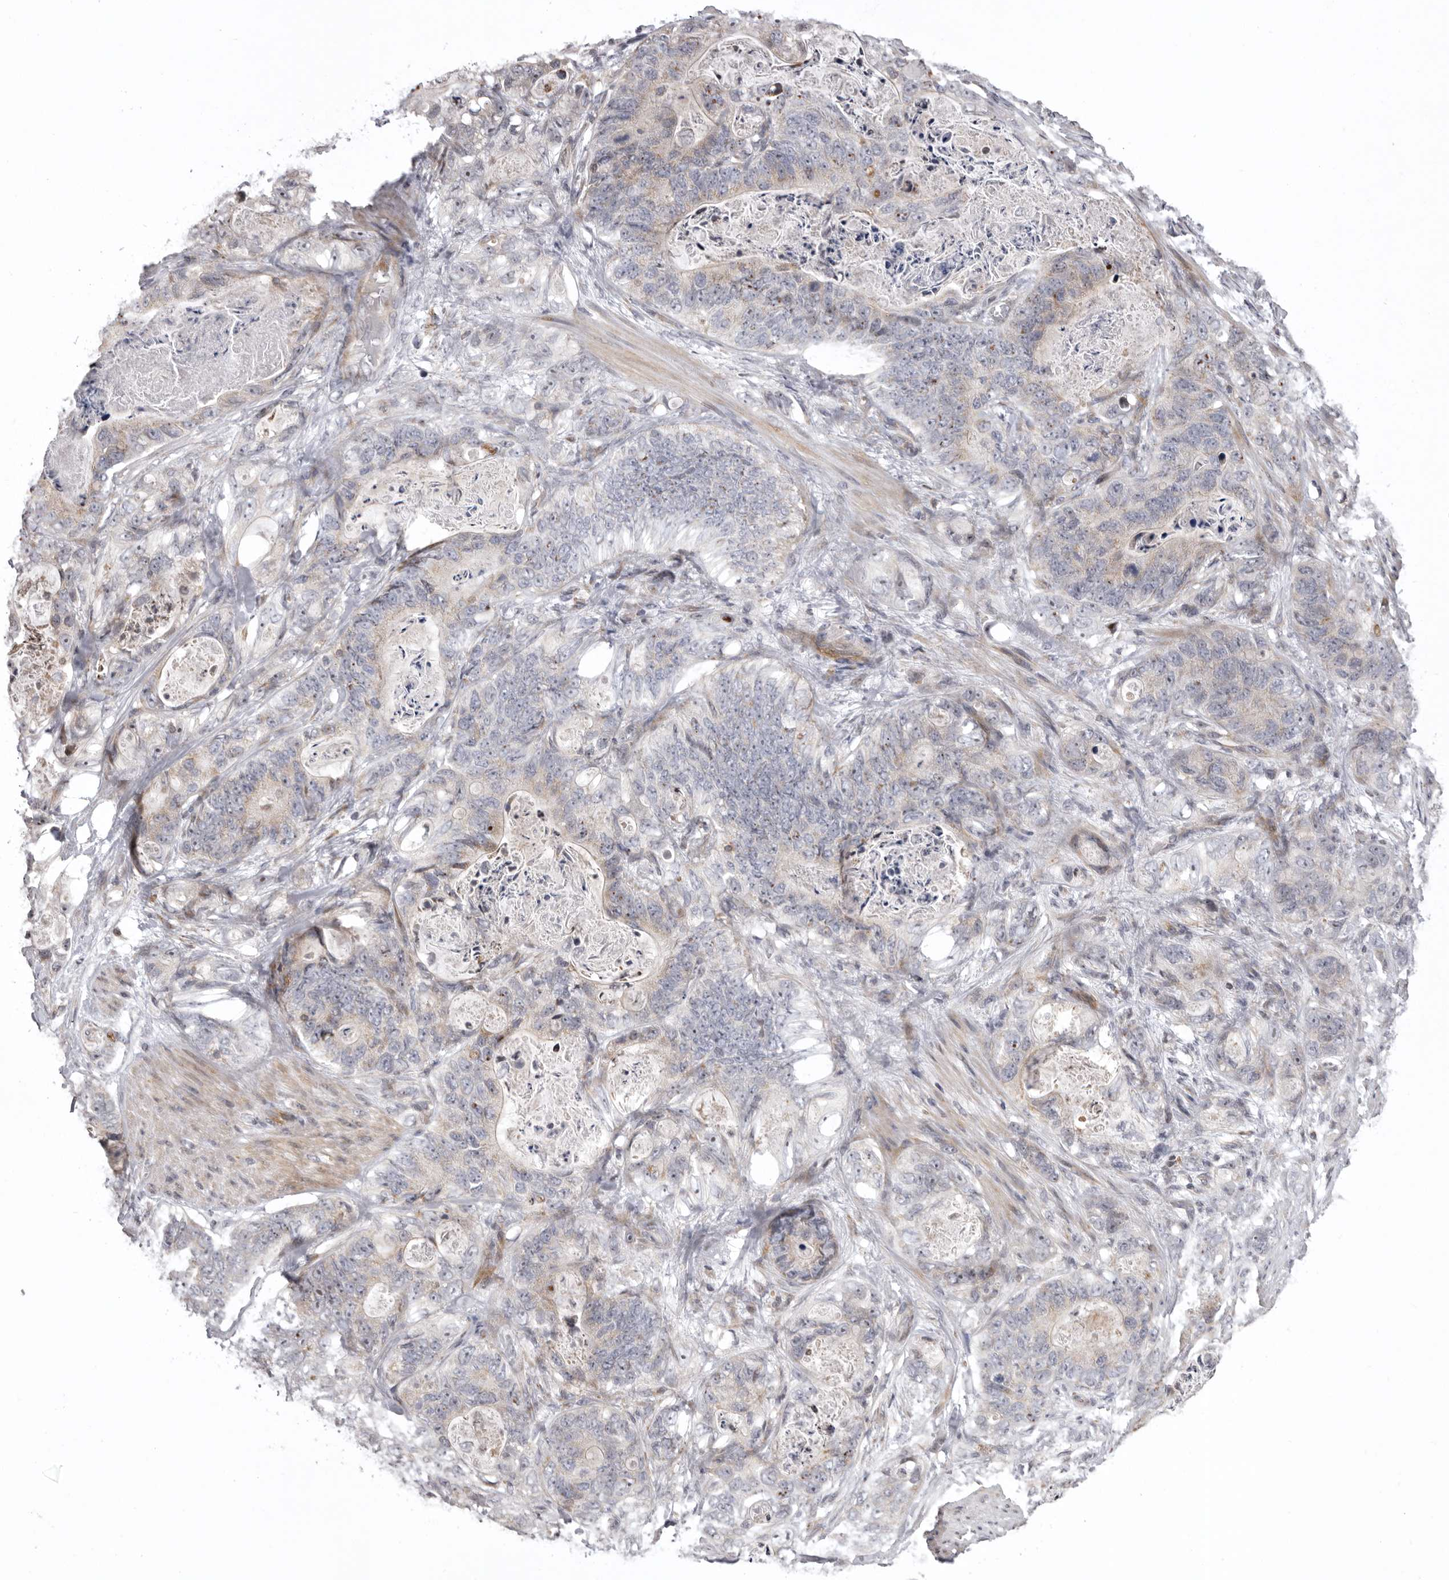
{"staining": {"intensity": "weak", "quantity": "<25%", "location": "cytoplasmic/membranous"}, "tissue": "stomach cancer", "cell_type": "Tumor cells", "image_type": "cancer", "snomed": [{"axis": "morphology", "description": "Normal tissue, NOS"}, {"axis": "morphology", "description": "Adenocarcinoma, NOS"}, {"axis": "topography", "description": "Stomach"}], "caption": "Immunohistochemical staining of adenocarcinoma (stomach) exhibits no significant expression in tumor cells.", "gene": "AZIN1", "patient": {"sex": "female", "age": 89}}